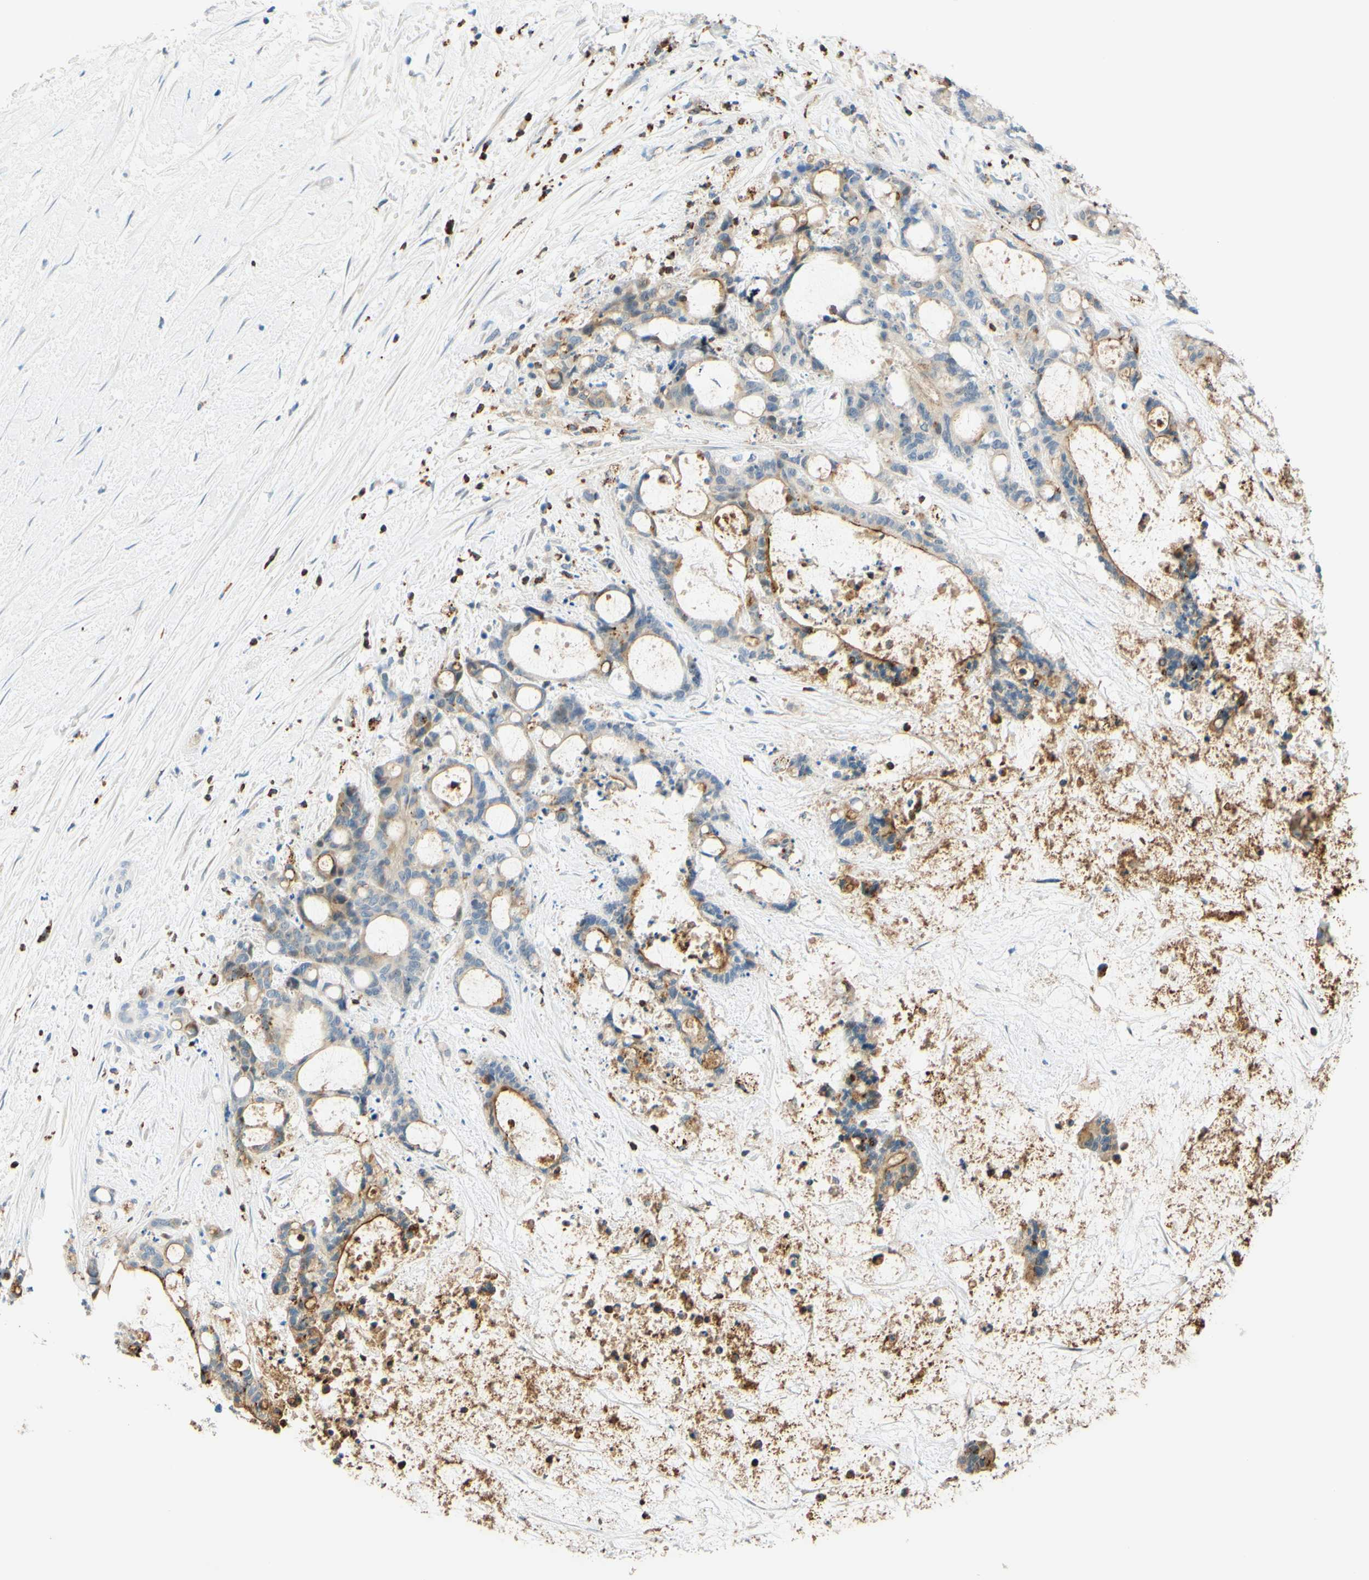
{"staining": {"intensity": "weak", "quantity": "25%-75%", "location": "cytoplasmic/membranous"}, "tissue": "liver cancer", "cell_type": "Tumor cells", "image_type": "cancer", "snomed": [{"axis": "morphology", "description": "Cholangiocarcinoma"}, {"axis": "topography", "description": "Liver"}], "caption": "Tumor cells reveal low levels of weak cytoplasmic/membranous staining in approximately 25%-75% of cells in human cholangiocarcinoma (liver).", "gene": "TREM2", "patient": {"sex": "female", "age": 73}}